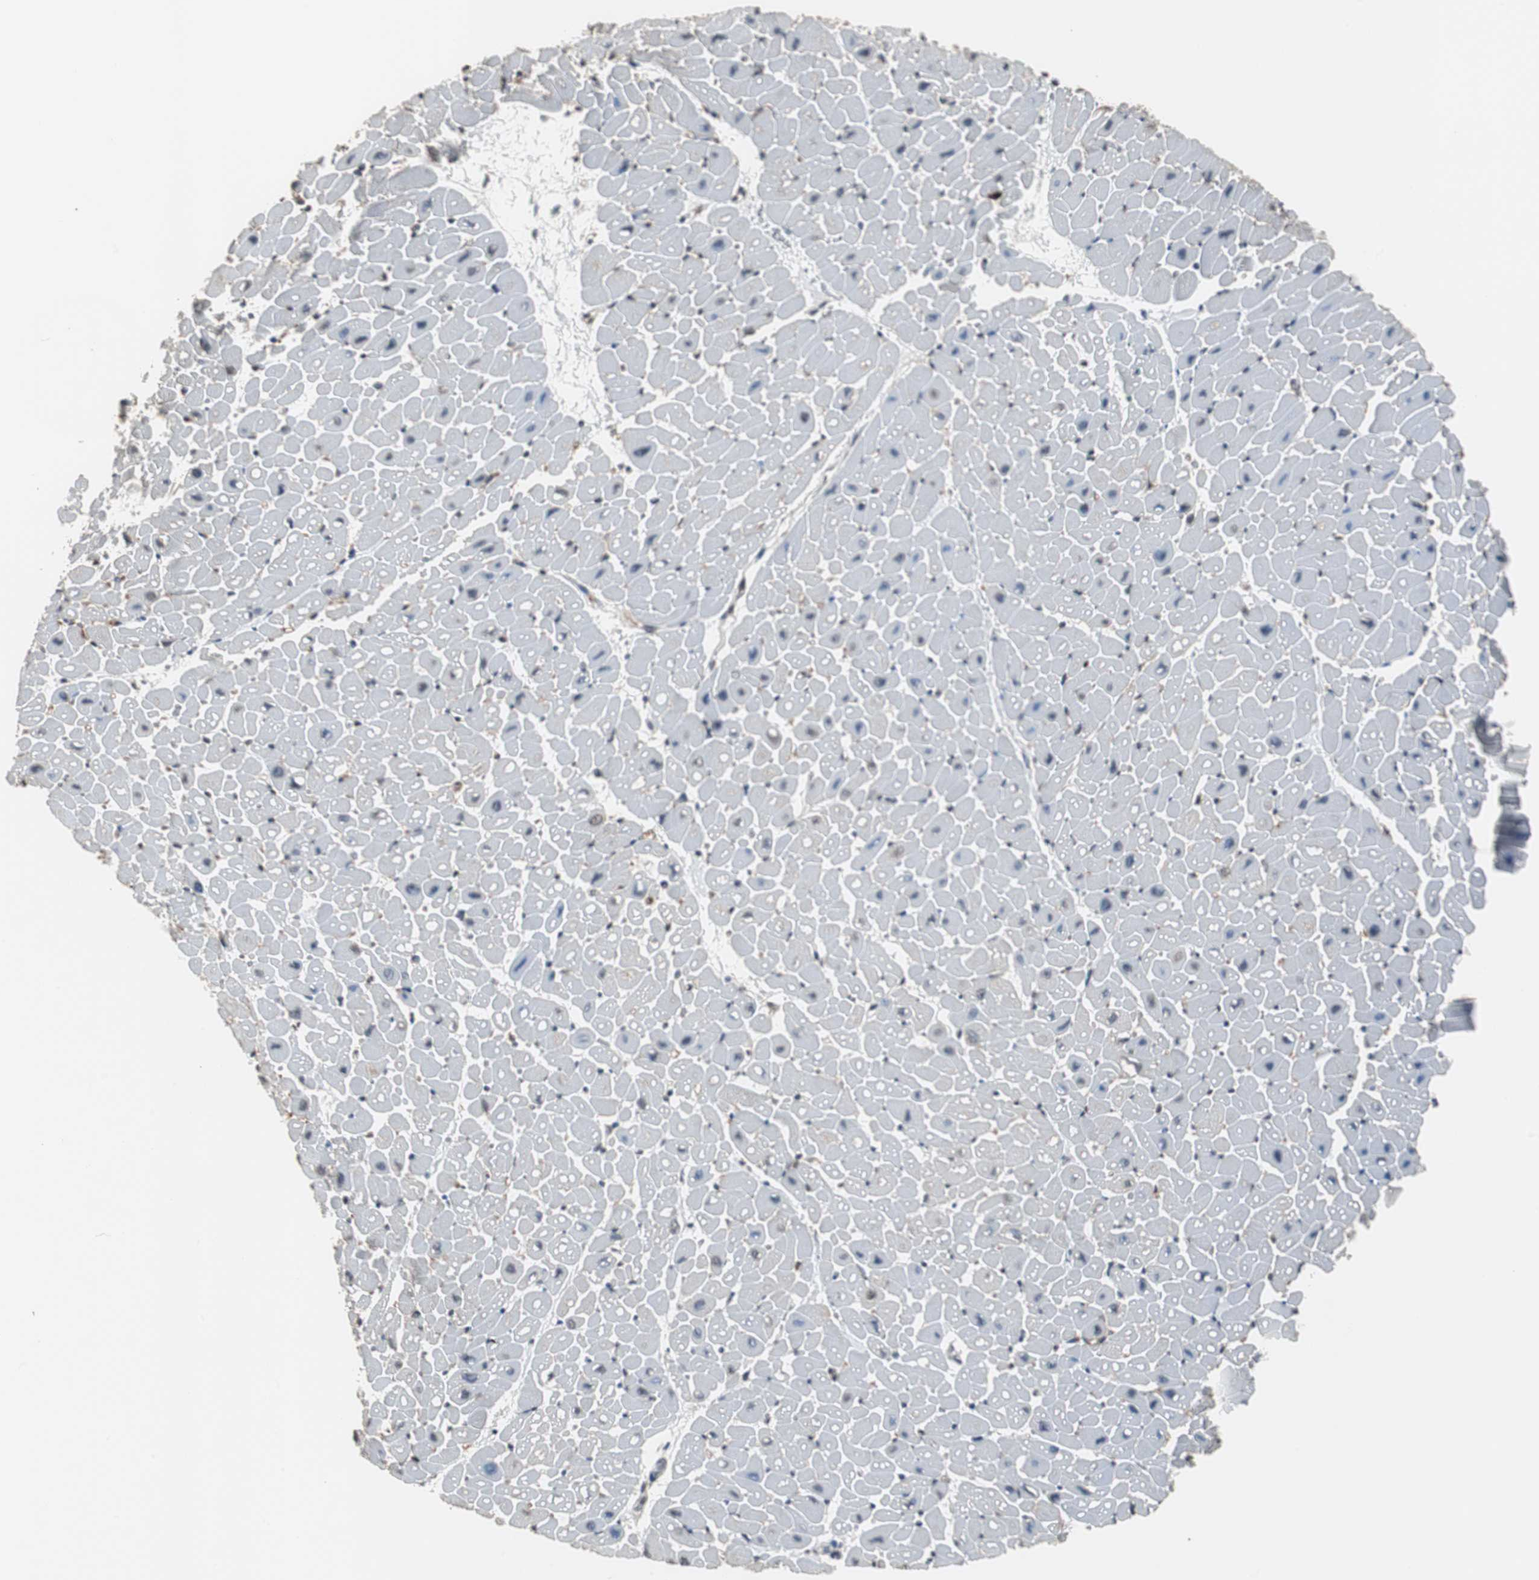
{"staining": {"intensity": "weak", "quantity": "<25%", "location": "cytoplasmic/membranous"}, "tissue": "heart muscle", "cell_type": "Cardiomyocytes", "image_type": "normal", "snomed": [{"axis": "morphology", "description": "Normal tissue, NOS"}, {"axis": "topography", "description": "Heart"}], "caption": "High power microscopy image of an immunohistochemistry (IHC) histopathology image of normal heart muscle, revealing no significant expression in cardiomyocytes.", "gene": "TOP2A", "patient": {"sex": "male", "age": 45}}